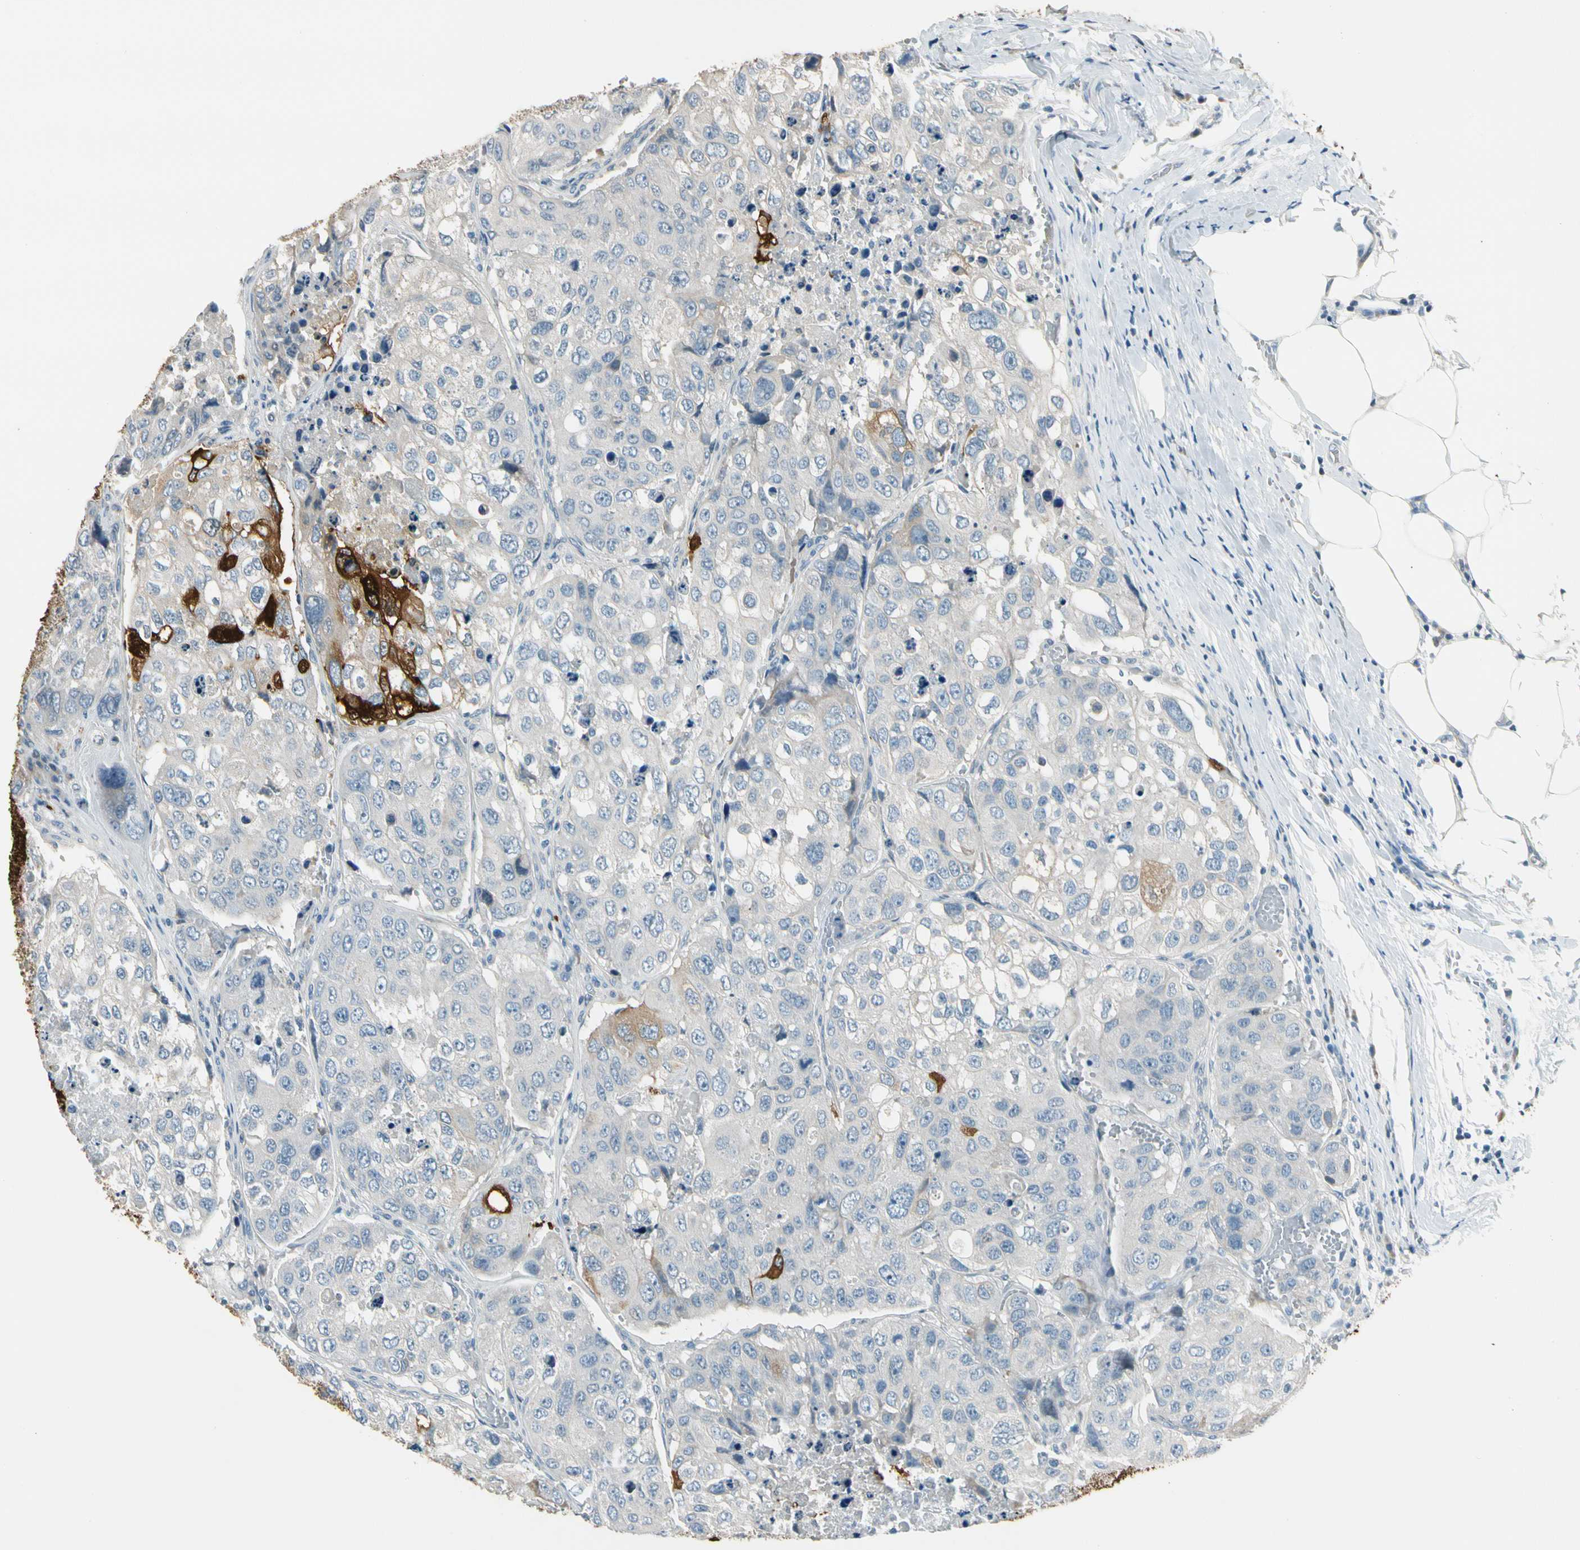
{"staining": {"intensity": "moderate", "quantity": "<25%", "location": "cytoplasmic/membranous"}, "tissue": "urothelial cancer", "cell_type": "Tumor cells", "image_type": "cancer", "snomed": [{"axis": "morphology", "description": "Urothelial carcinoma, High grade"}, {"axis": "topography", "description": "Lymph node"}, {"axis": "topography", "description": "Urinary bladder"}], "caption": "Urothelial carcinoma (high-grade) stained with immunohistochemistry displays moderate cytoplasmic/membranous positivity in about <25% of tumor cells.", "gene": "STK40", "patient": {"sex": "male", "age": 51}}